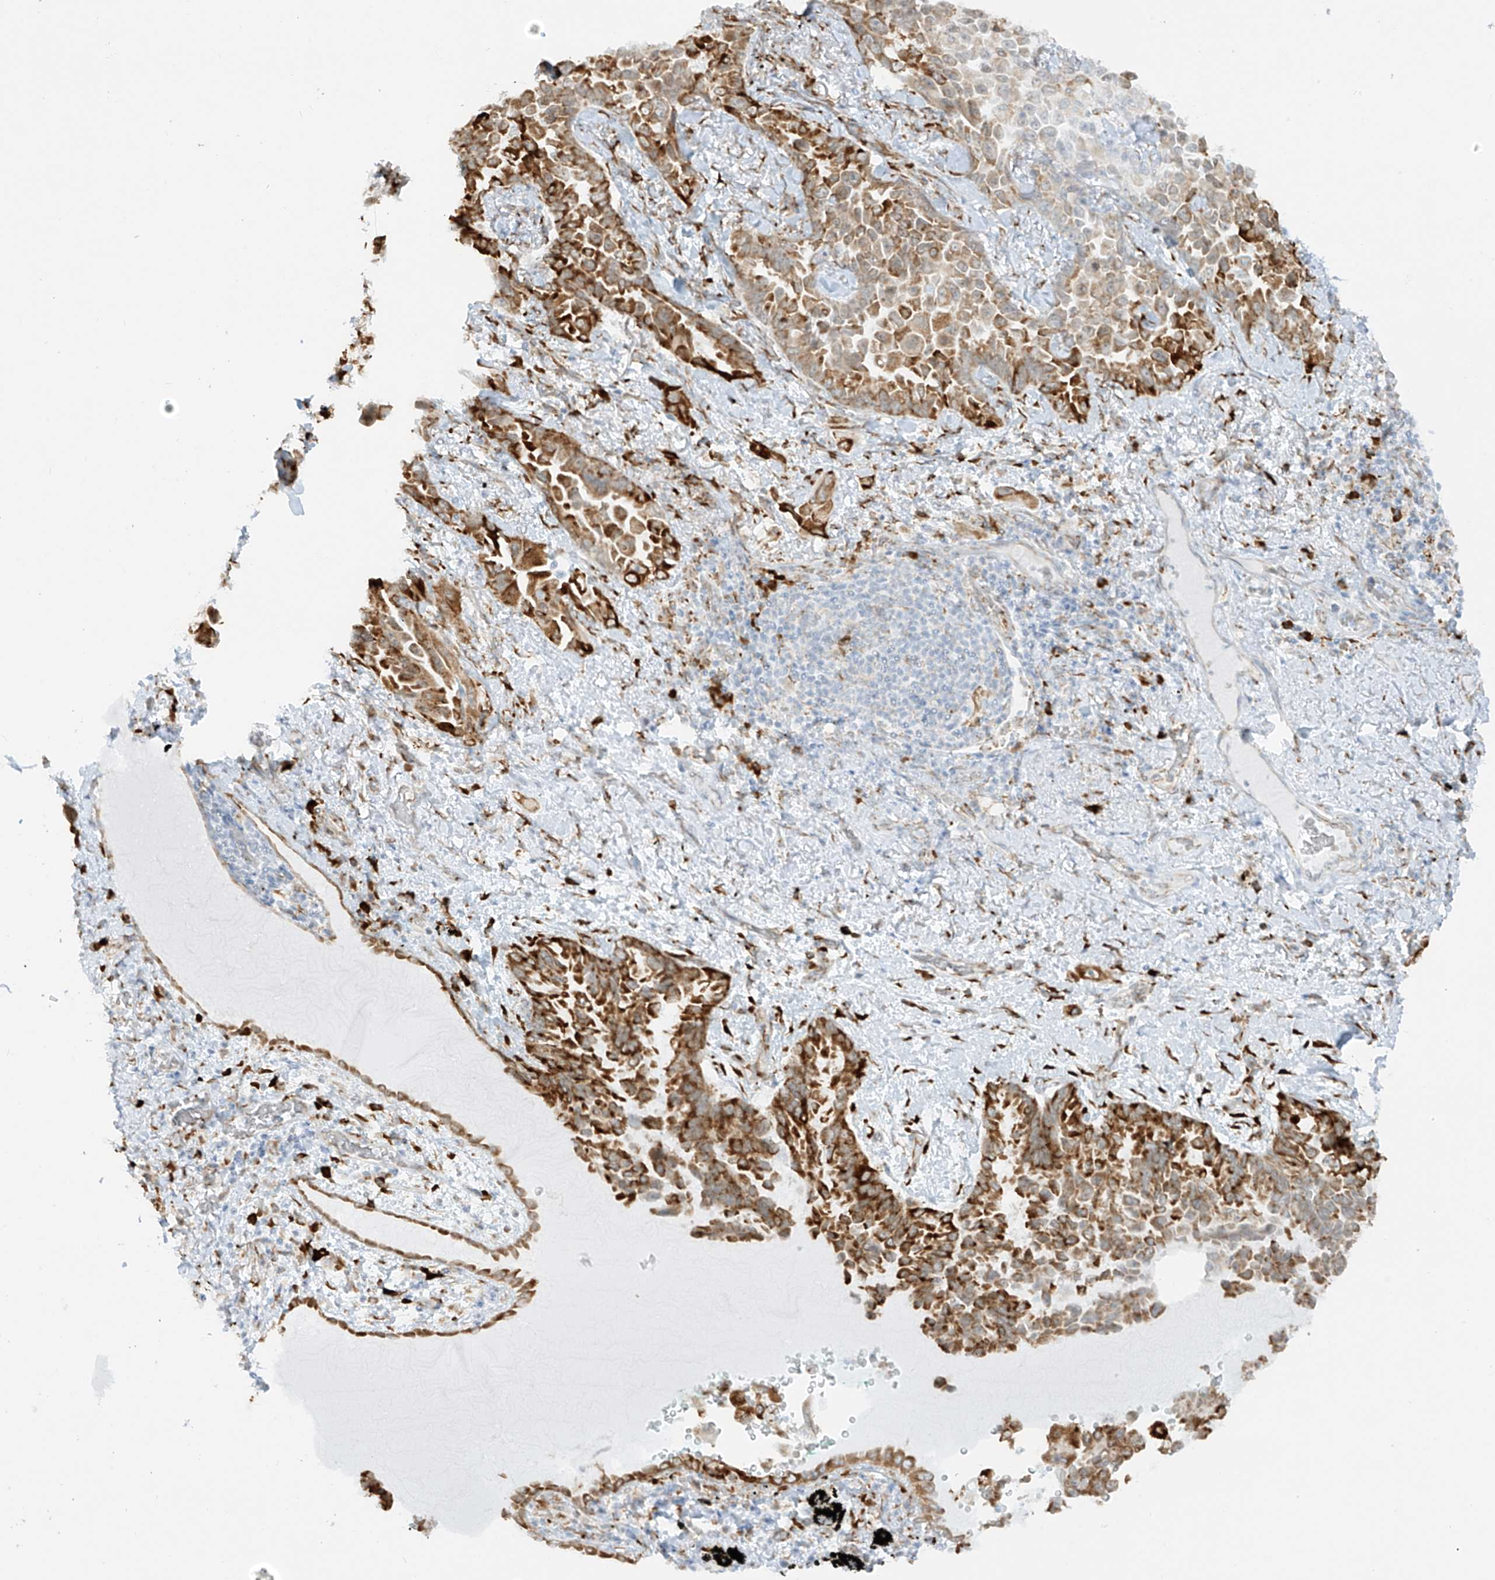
{"staining": {"intensity": "strong", "quantity": ">75%", "location": "cytoplasmic/membranous"}, "tissue": "lung cancer", "cell_type": "Tumor cells", "image_type": "cancer", "snomed": [{"axis": "morphology", "description": "Adenocarcinoma, NOS"}, {"axis": "topography", "description": "Lung"}], "caption": "Lung cancer (adenocarcinoma) stained with a protein marker exhibits strong staining in tumor cells.", "gene": "LRRC59", "patient": {"sex": "female", "age": 67}}